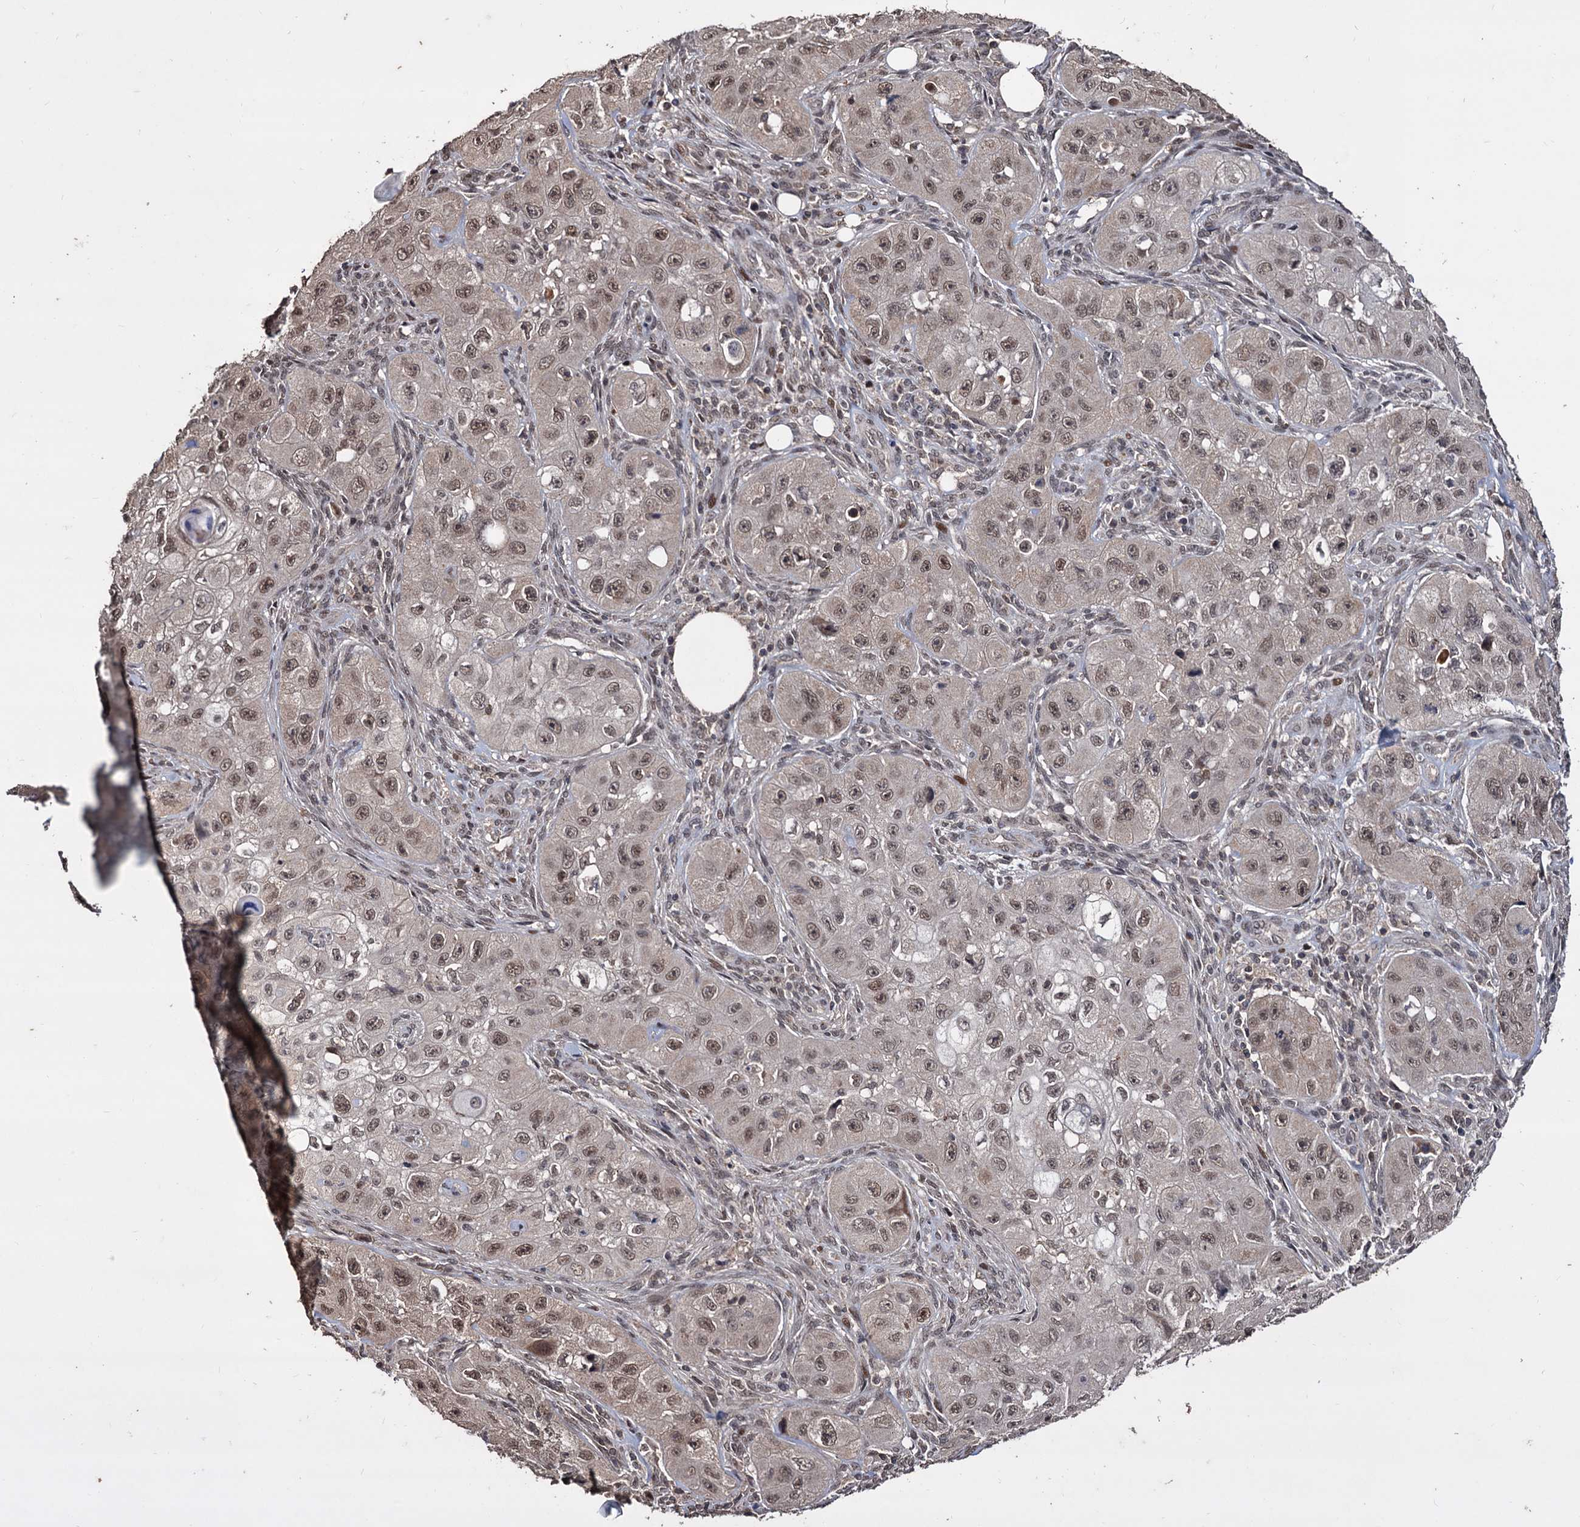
{"staining": {"intensity": "moderate", "quantity": ">75%", "location": "cytoplasmic/membranous,nuclear"}, "tissue": "skin cancer", "cell_type": "Tumor cells", "image_type": "cancer", "snomed": [{"axis": "morphology", "description": "Squamous cell carcinoma, NOS"}, {"axis": "topography", "description": "Skin"}, {"axis": "topography", "description": "Subcutis"}], "caption": "Skin cancer stained for a protein reveals moderate cytoplasmic/membranous and nuclear positivity in tumor cells. The staining is performed using DAB brown chromogen to label protein expression. The nuclei are counter-stained blue using hematoxylin.", "gene": "KLF5", "patient": {"sex": "male", "age": 73}}